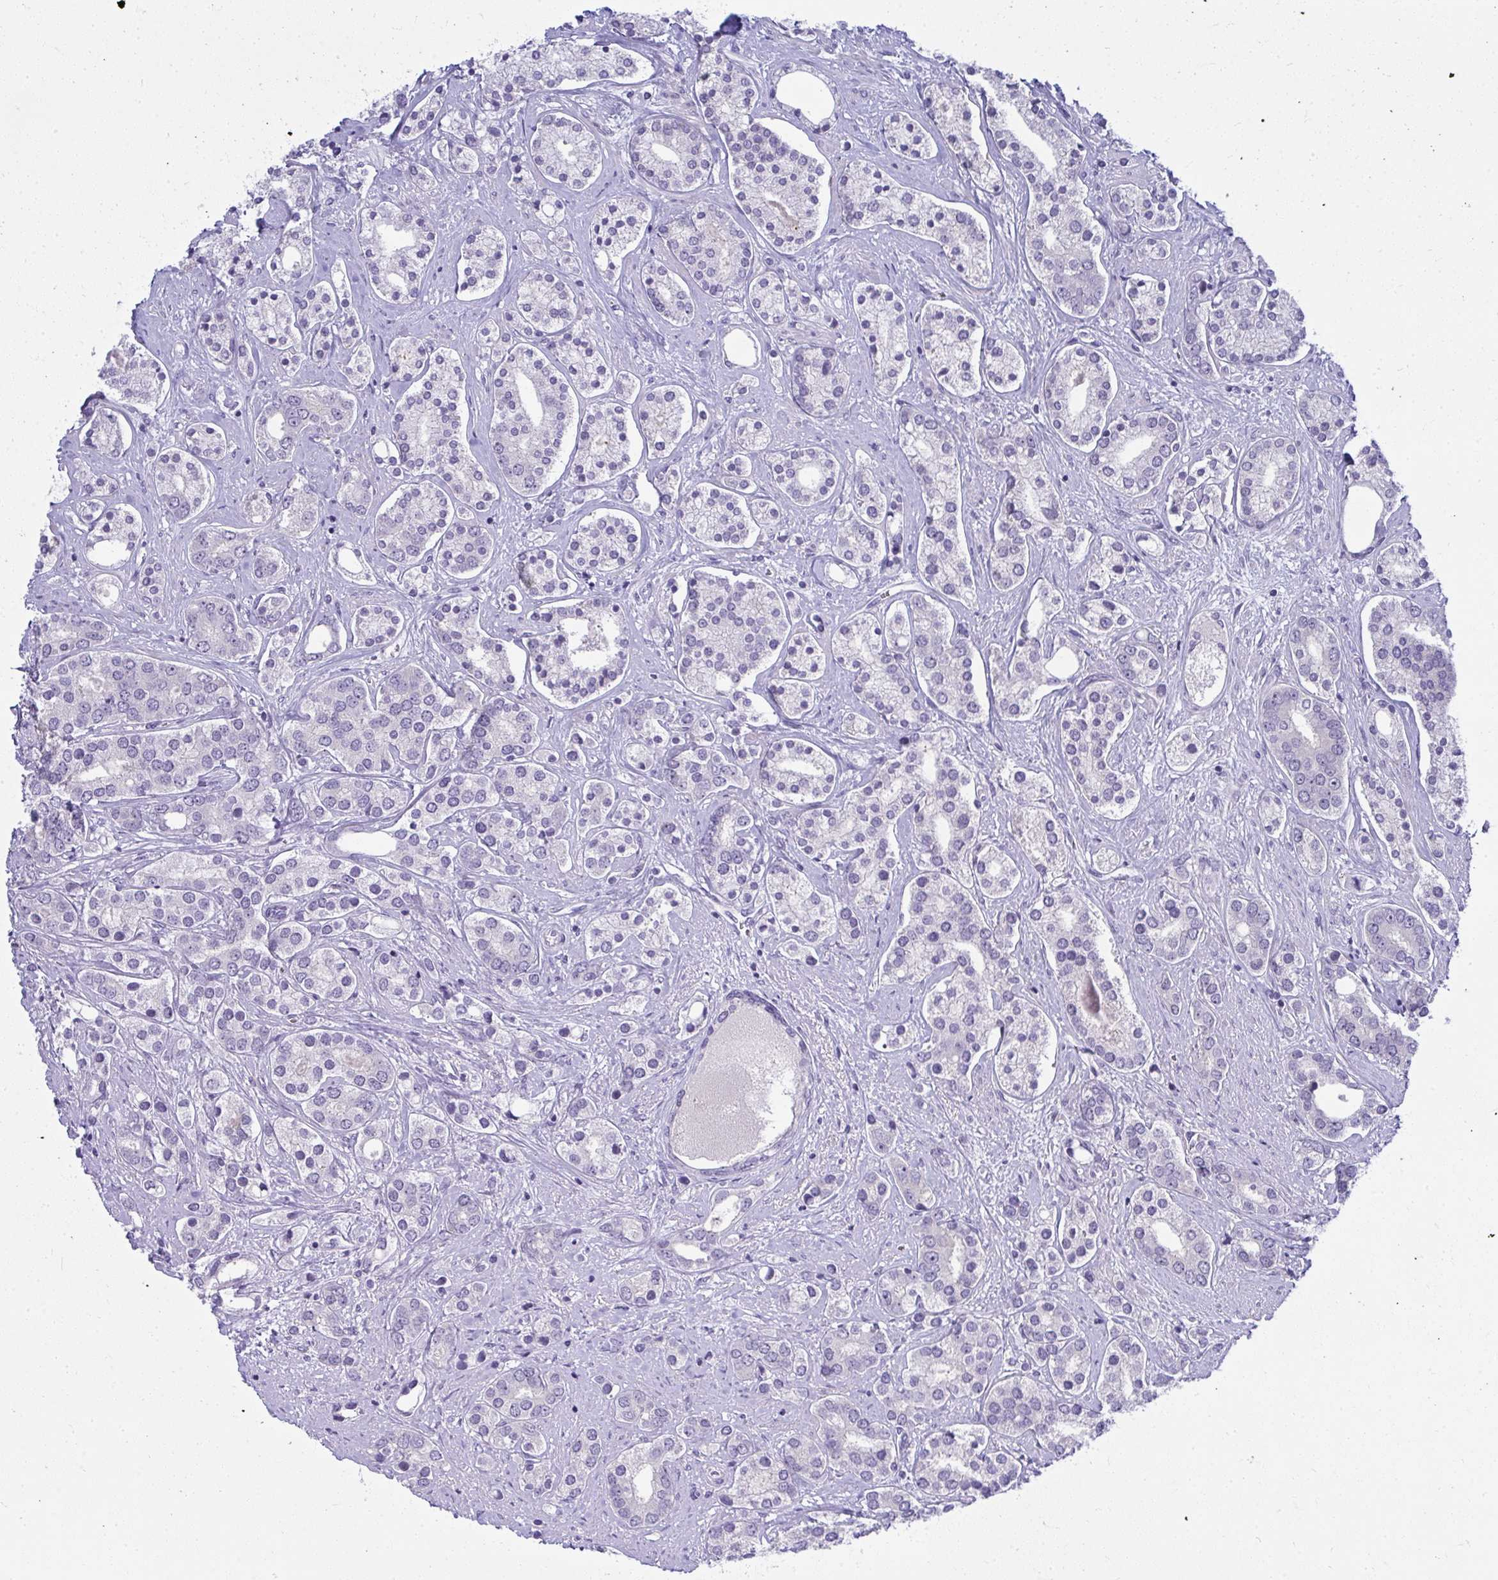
{"staining": {"intensity": "negative", "quantity": "none", "location": "none"}, "tissue": "prostate cancer", "cell_type": "Tumor cells", "image_type": "cancer", "snomed": [{"axis": "morphology", "description": "Adenocarcinoma, High grade"}, {"axis": "topography", "description": "Prostate"}], "caption": "There is no significant positivity in tumor cells of prostate adenocarcinoma (high-grade).", "gene": "EID3", "patient": {"sex": "male", "age": 58}}